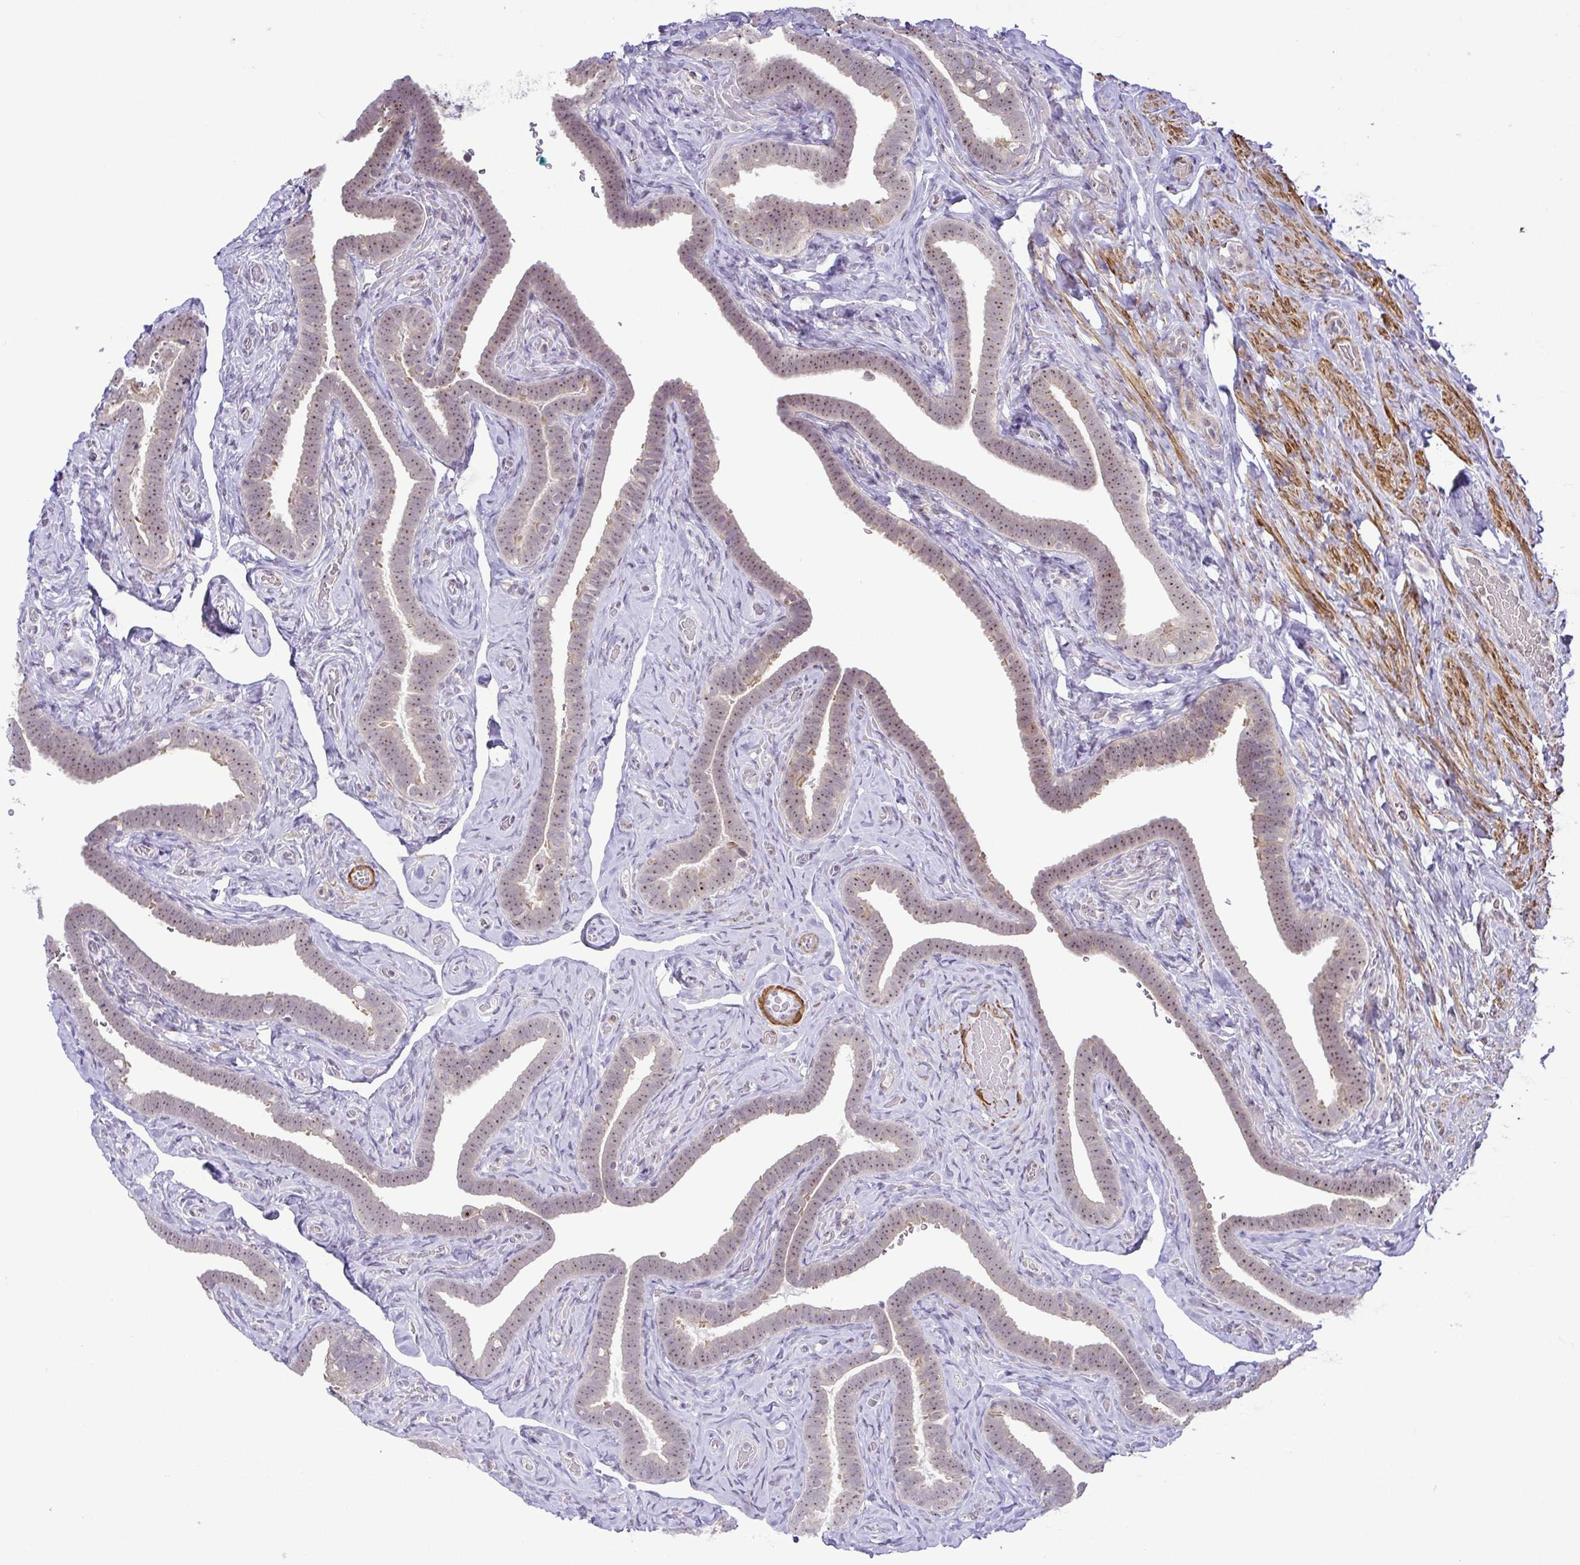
{"staining": {"intensity": "moderate", "quantity": "25%-75%", "location": "cytoplasmic/membranous,nuclear"}, "tissue": "fallopian tube", "cell_type": "Glandular cells", "image_type": "normal", "snomed": [{"axis": "morphology", "description": "Normal tissue, NOS"}, {"axis": "topography", "description": "Fallopian tube"}], "caption": "Moderate cytoplasmic/membranous,nuclear protein expression is identified in approximately 25%-75% of glandular cells in fallopian tube. The protein of interest is shown in brown color, while the nuclei are stained blue.", "gene": "RSL24D1", "patient": {"sex": "female", "age": 69}}